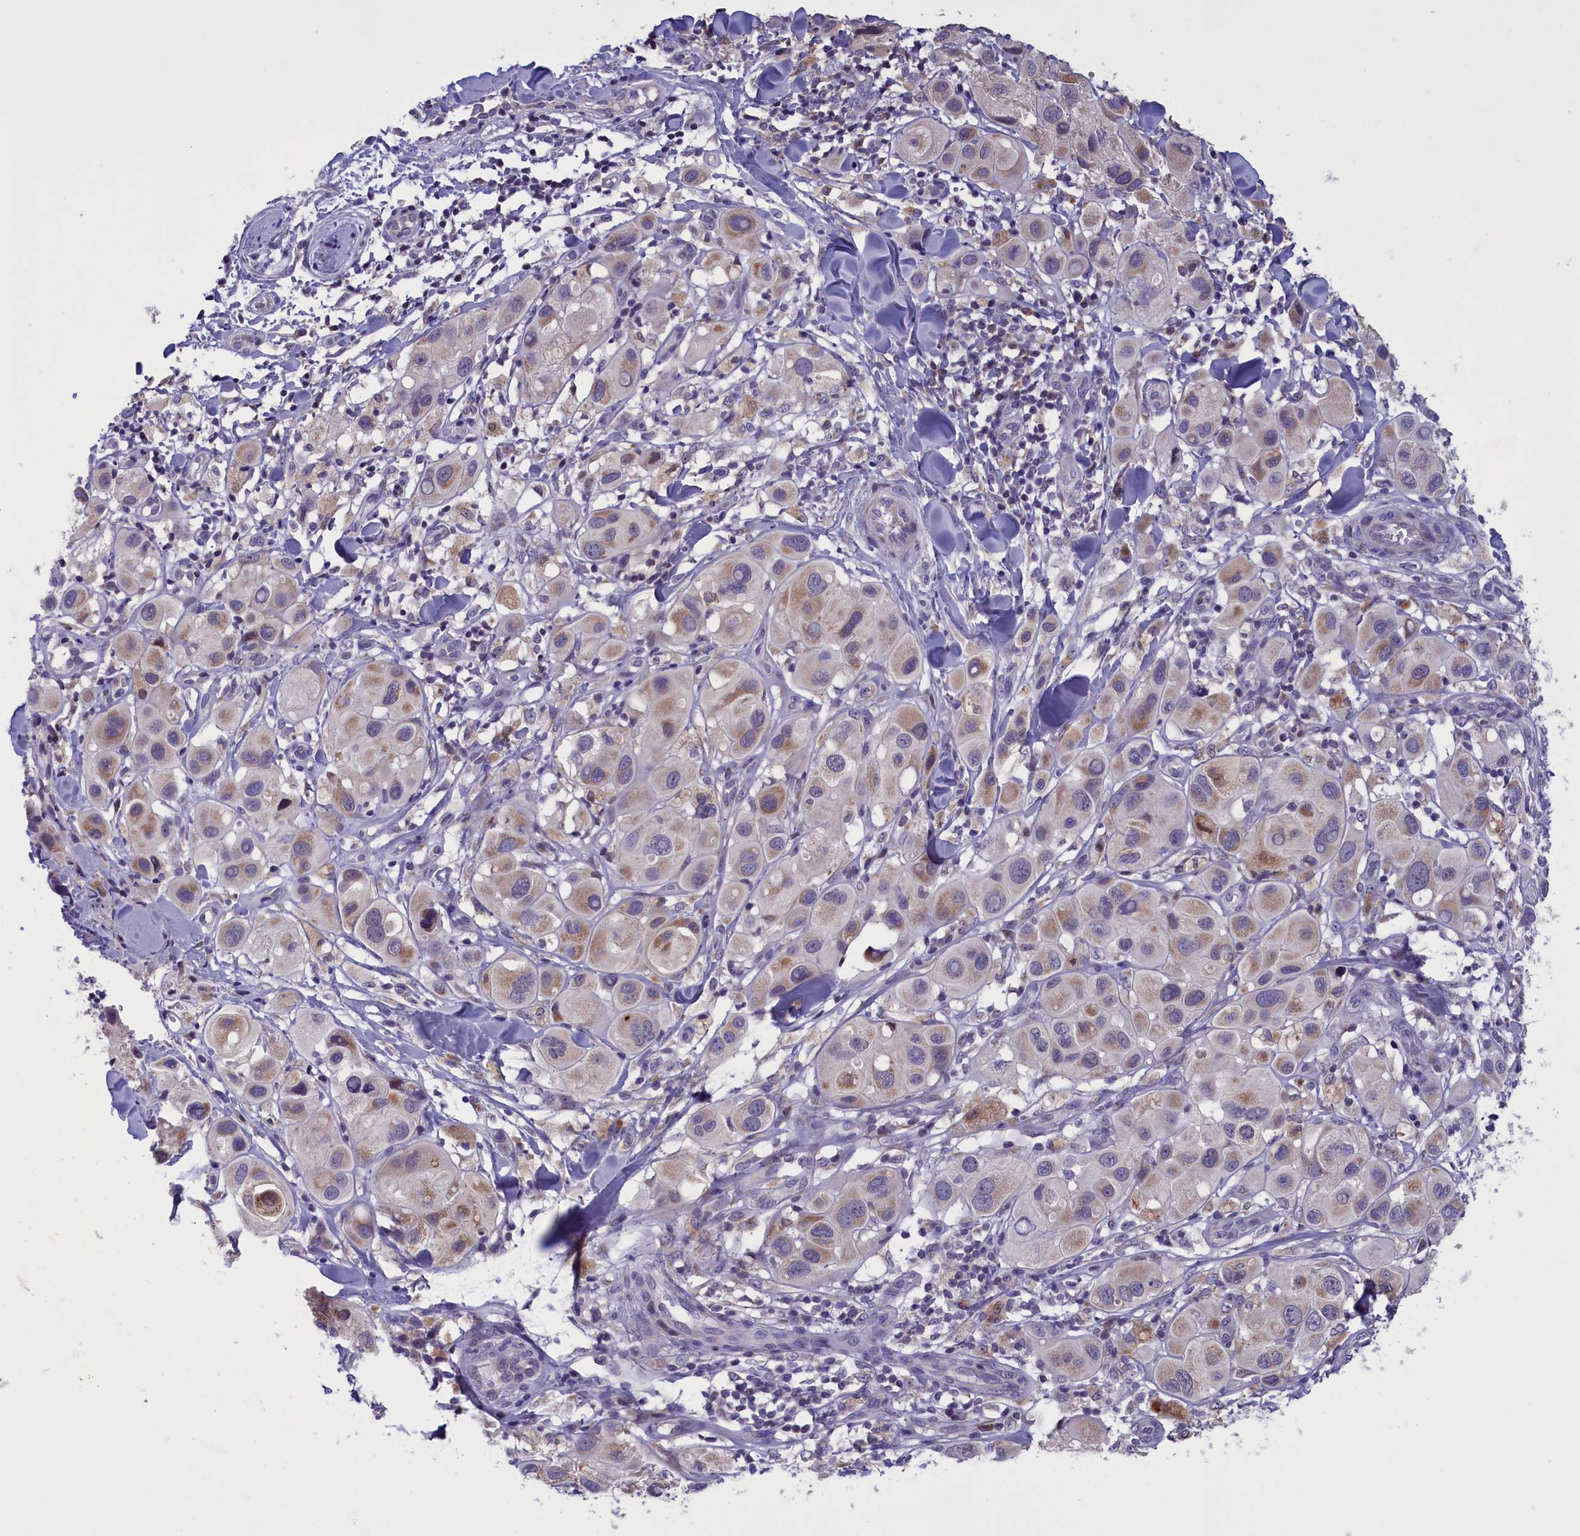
{"staining": {"intensity": "weak", "quantity": "25%-75%", "location": "cytoplasmic/membranous"}, "tissue": "melanoma", "cell_type": "Tumor cells", "image_type": "cancer", "snomed": [{"axis": "morphology", "description": "Malignant melanoma, Metastatic site"}, {"axis": "topography", "description": "Skin"}], "caption": "Immunohistochemistry (IHC) histopathology image of melanoma stained for a protein (brown), which displays low levels of weak cytoplasmic/membranous expression in about 25%-75% of tumor cells.", "gene": "PARS2", "patient": {"sex": "male", "age": 41}}